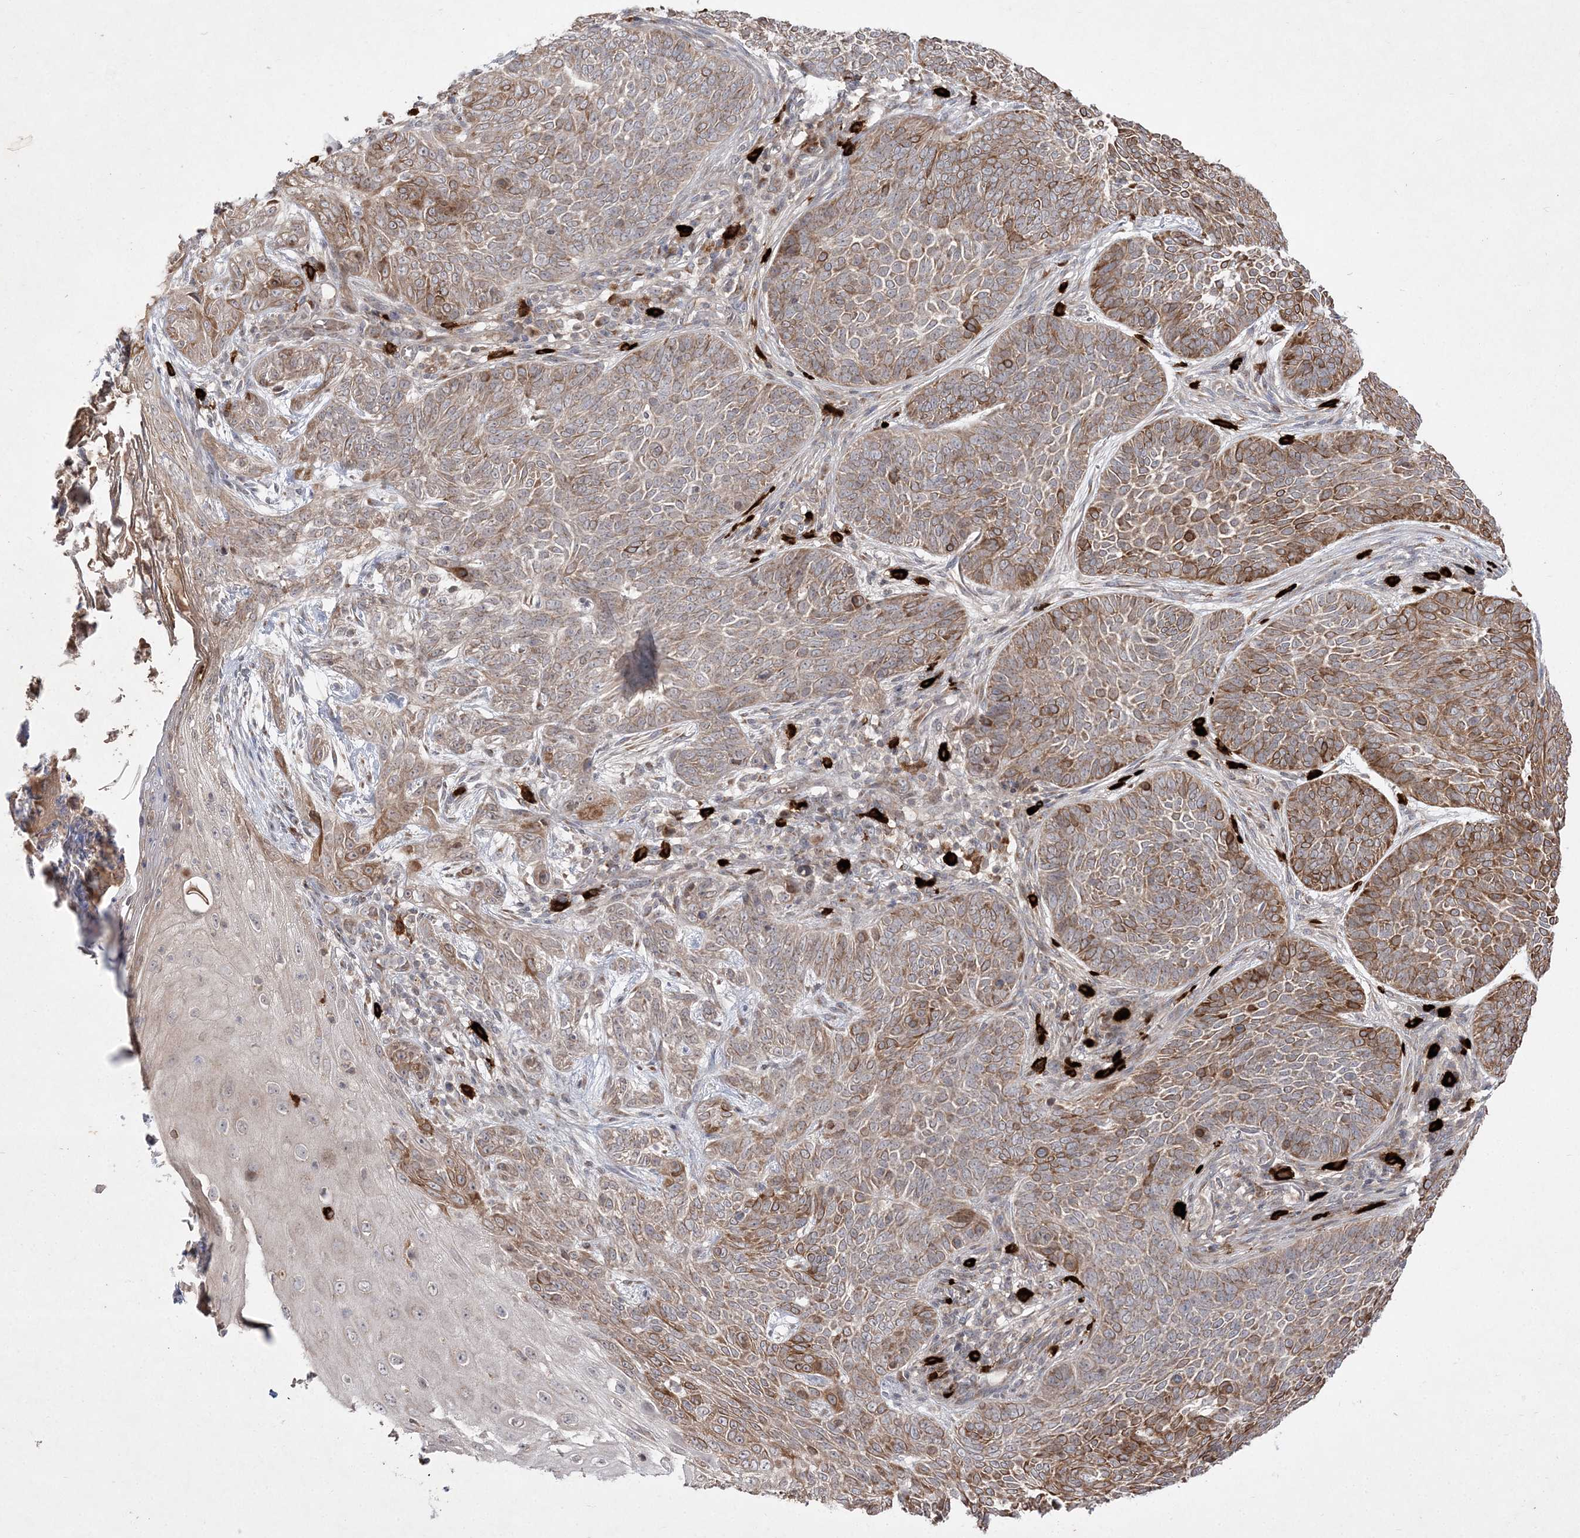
{"staining": {"intensity": "moderate", "quantity": ">75%", "location": "cytoplasmic/membranous"}, "tissue": "skin cancer", "cell_type": "Tumor cells", "image_type": "cancer", "snomed": [{"axis": "morphology", "description": "Basal cell carcinoma"}, {"axis": "topography", "description": "Skin"}], "caption": "Immunohistochemistry photomicrograph of human skin cancer stained for a protein (brown), which demonstrates medium levels of moderate cytoplasmic/membranous expression in approximately >75% of tumor cells.", "gene": "CLNK", "patient": {"sex": "male", "age": 85}}